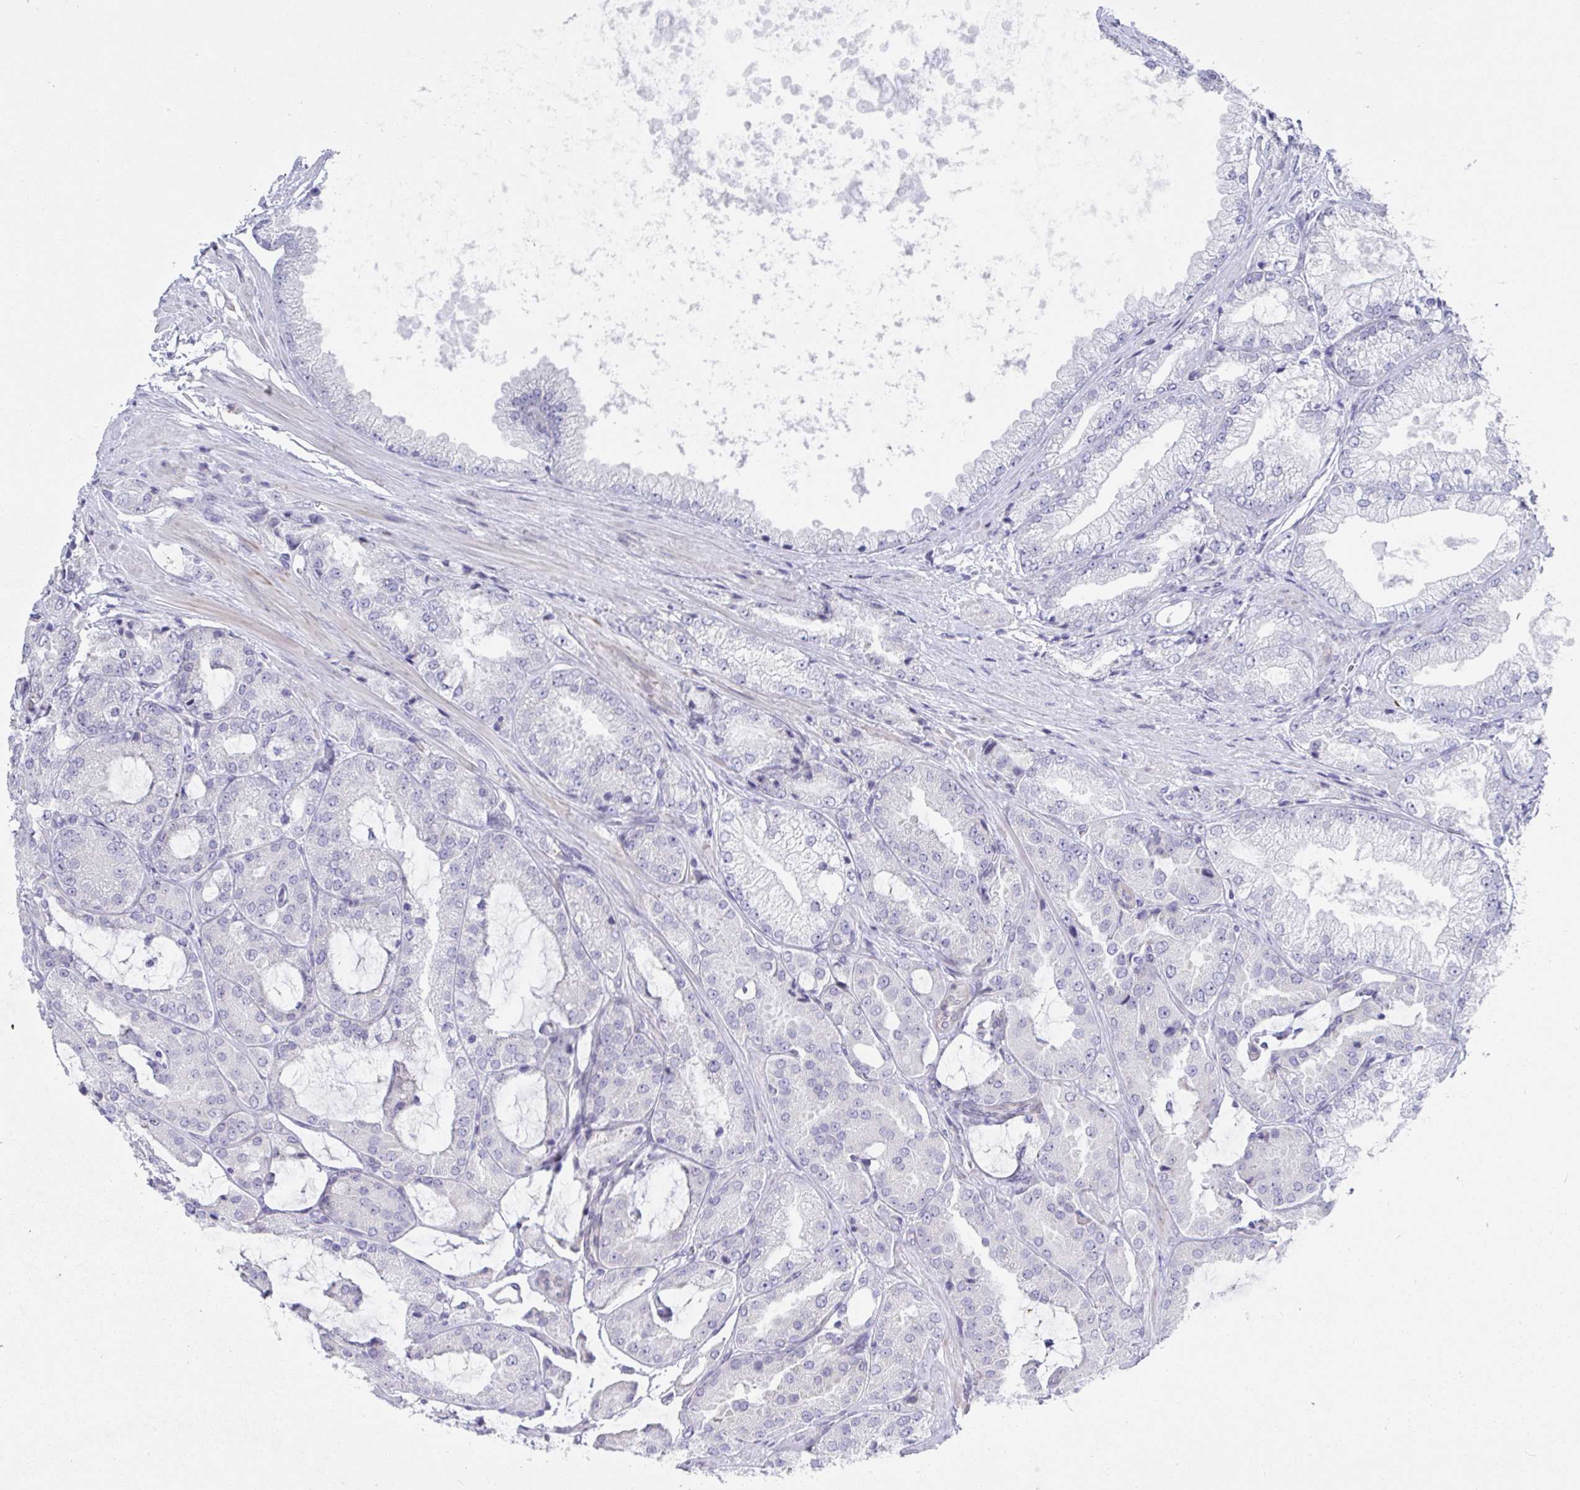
{"staining": {"intensity": "negative", "quantity": "none", "location": "none"}, "tissue": "prostate cancer", "cell_type": "Tumor cells", "image_type": "cancer", "snomed": [{"axis": "morphology", "description": "Adenocarcinoma, High grade"}, {"axis": "topography", "description": "Prostate"}], "caption": "This is an IHC photomicrograph of prostate high-grade adenocarcinoma. There is no staining in tumor cells.", "gene": "MFSD4A", "patient": {"sex": "male", "age": 68}}